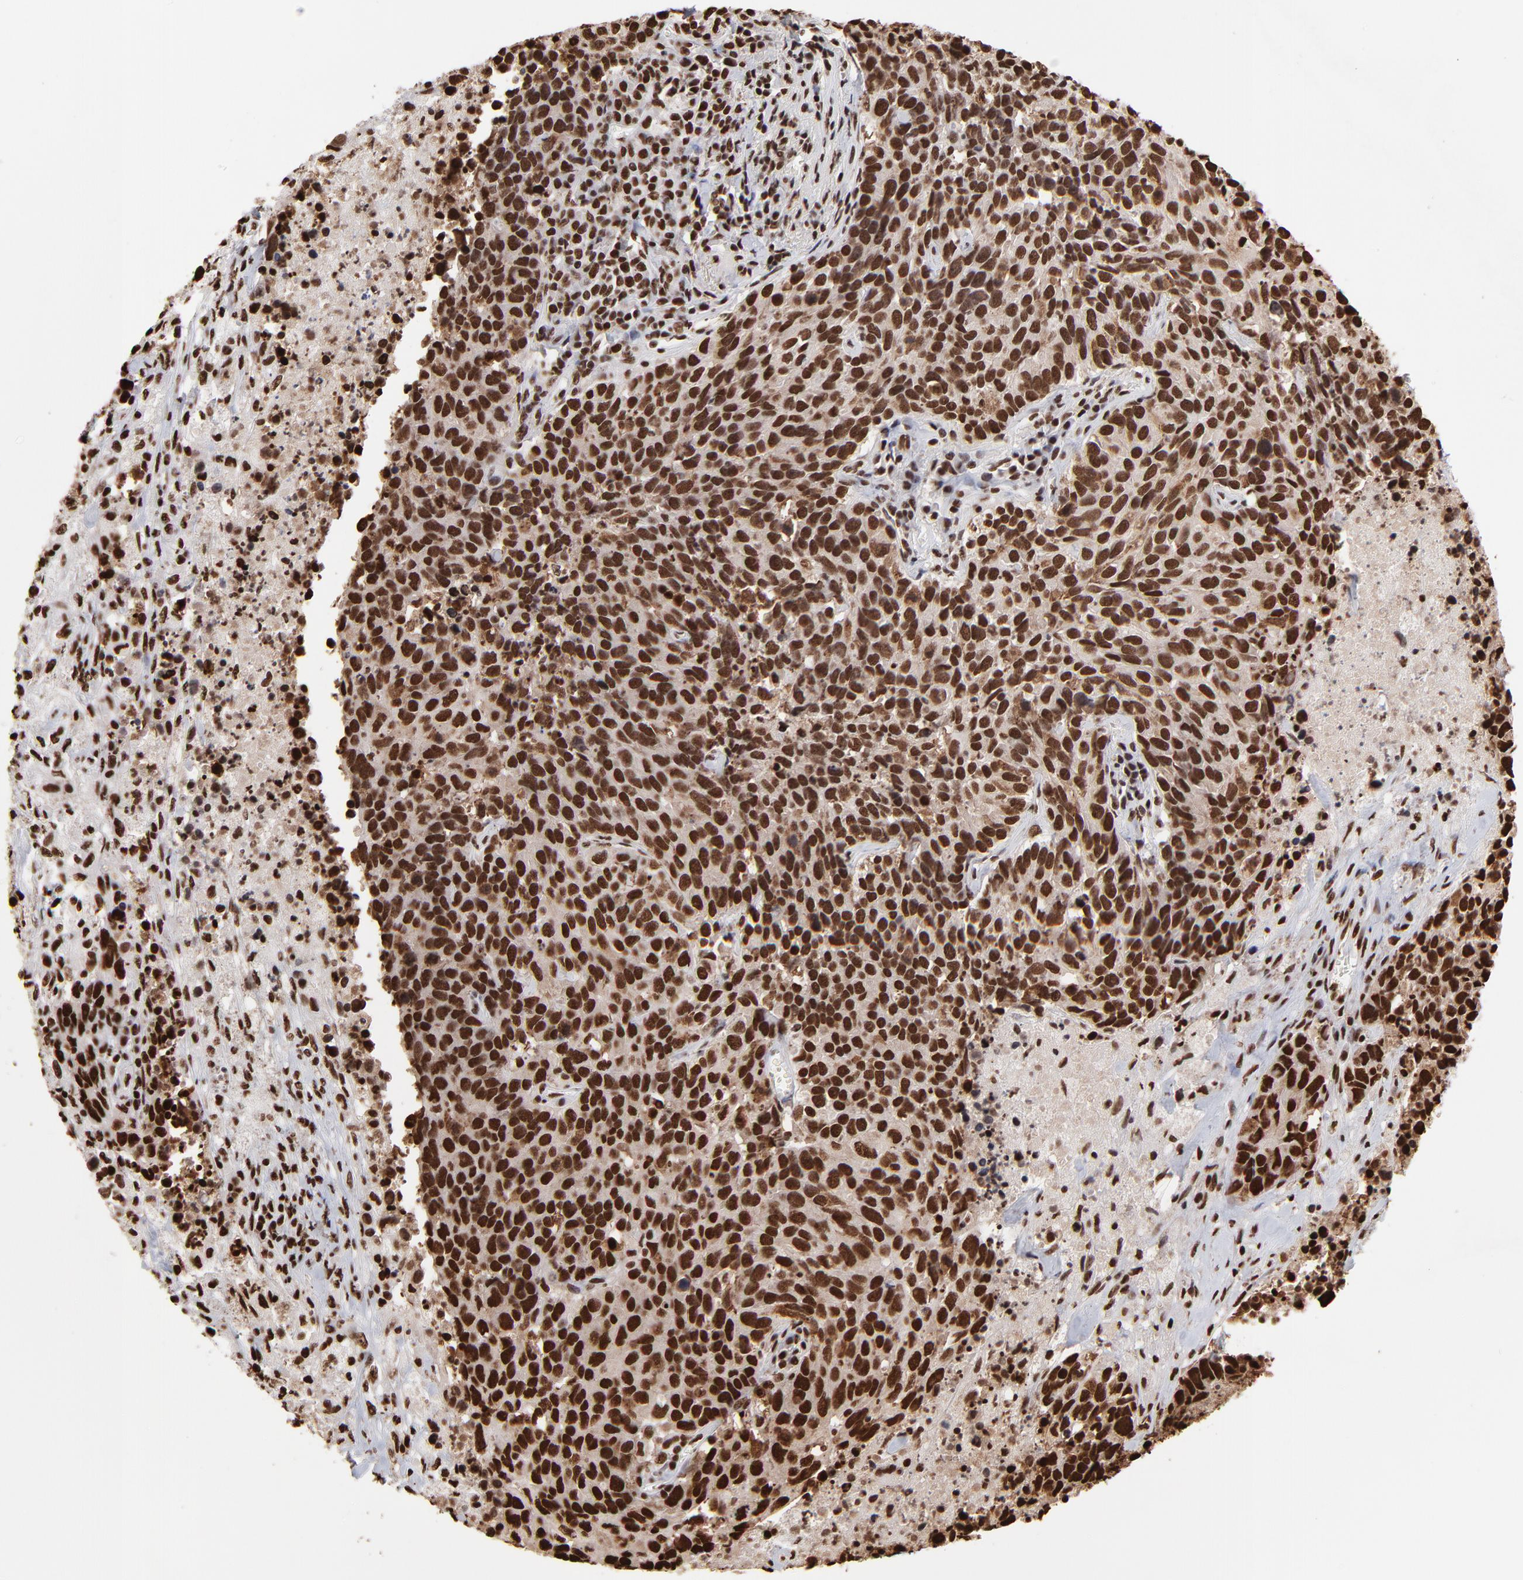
{"staining": {"intensity": "strong", "quantity": ">75%", "location": "nuclear"}, "tissue": "lung cancer", "cell_type": "Tumor cells", "image_type": "cancer", "snomed": [{"axis": "morphology", "description": "Neoplasm, malignant, NOS"}, {"axis": "topography", "description": "Lung"}], "caption": "IHC histopathology image of neoplastic tissue: human lung cancer stained using immunohistochemistry demonstrates high levels of strong protein expression localized specifically in the nuclear of tumor cells, appearing as a nuclear brown color.", "gene": "ZNF544", "patient": {"sex": "female", "age": 76}}